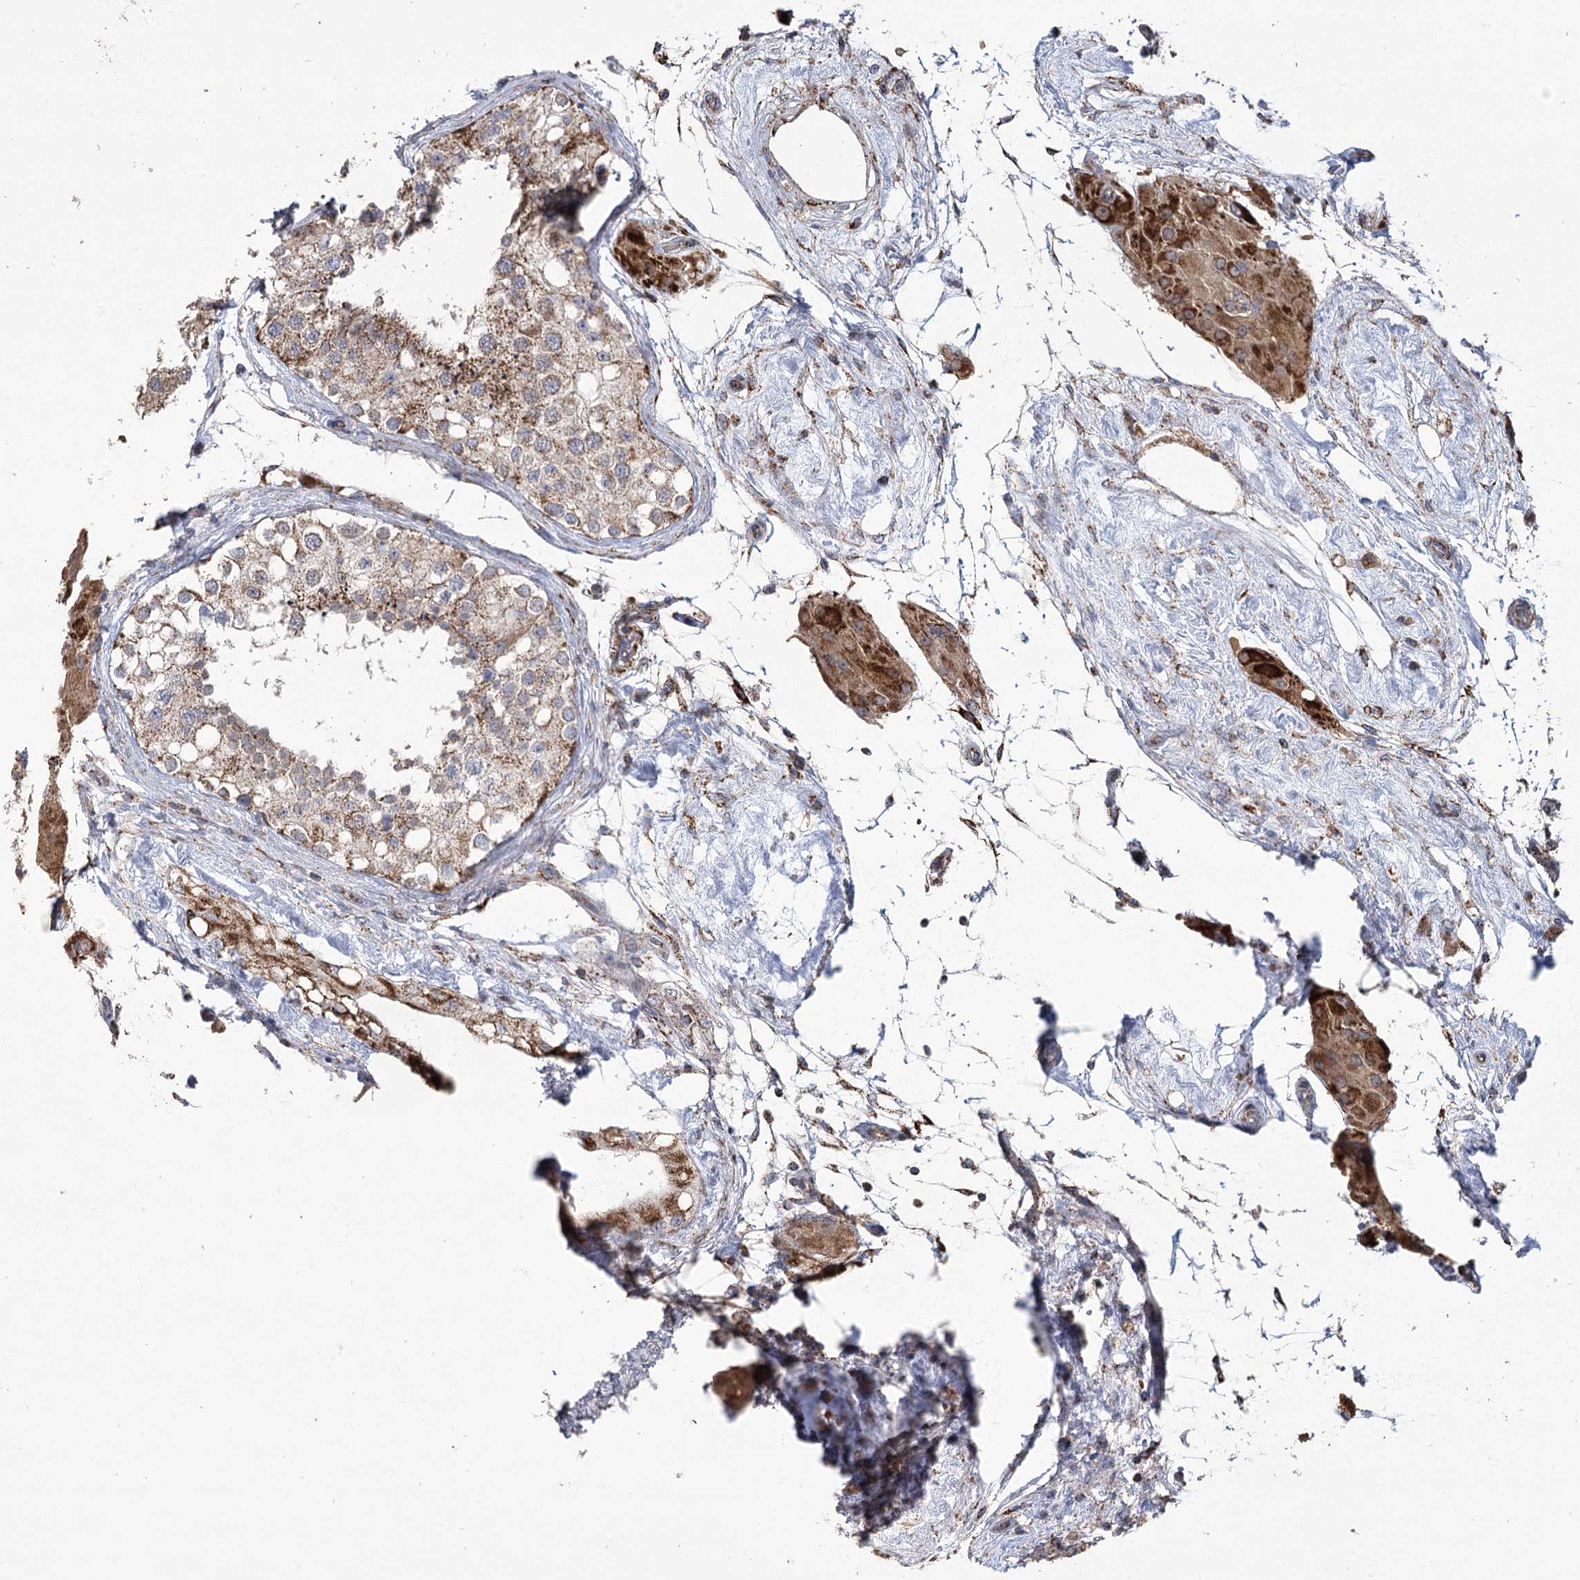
{"staining": {"intensity": "moderate", "quantity": ">75%", "location": "cytoplasmic/membranous"}, "tissue": "testis", "cell_type": "Cells in seminiferous ducts", "image_type": "normal", "snomed": [{"axis": "morphology", "description": "Normal tissue, NOS"}, {"axis": "topography", "description": "Testis"}], "caption": "This histopathology image displays immunohistochemistry (IHC) staining of benign testis, with medium moderate cytoplasmic/membranous expression in approximately >75% of cells in seminiferous ducts.", "gene": "RANBP3L", "patient": {"sex": "male", "age": 68}}